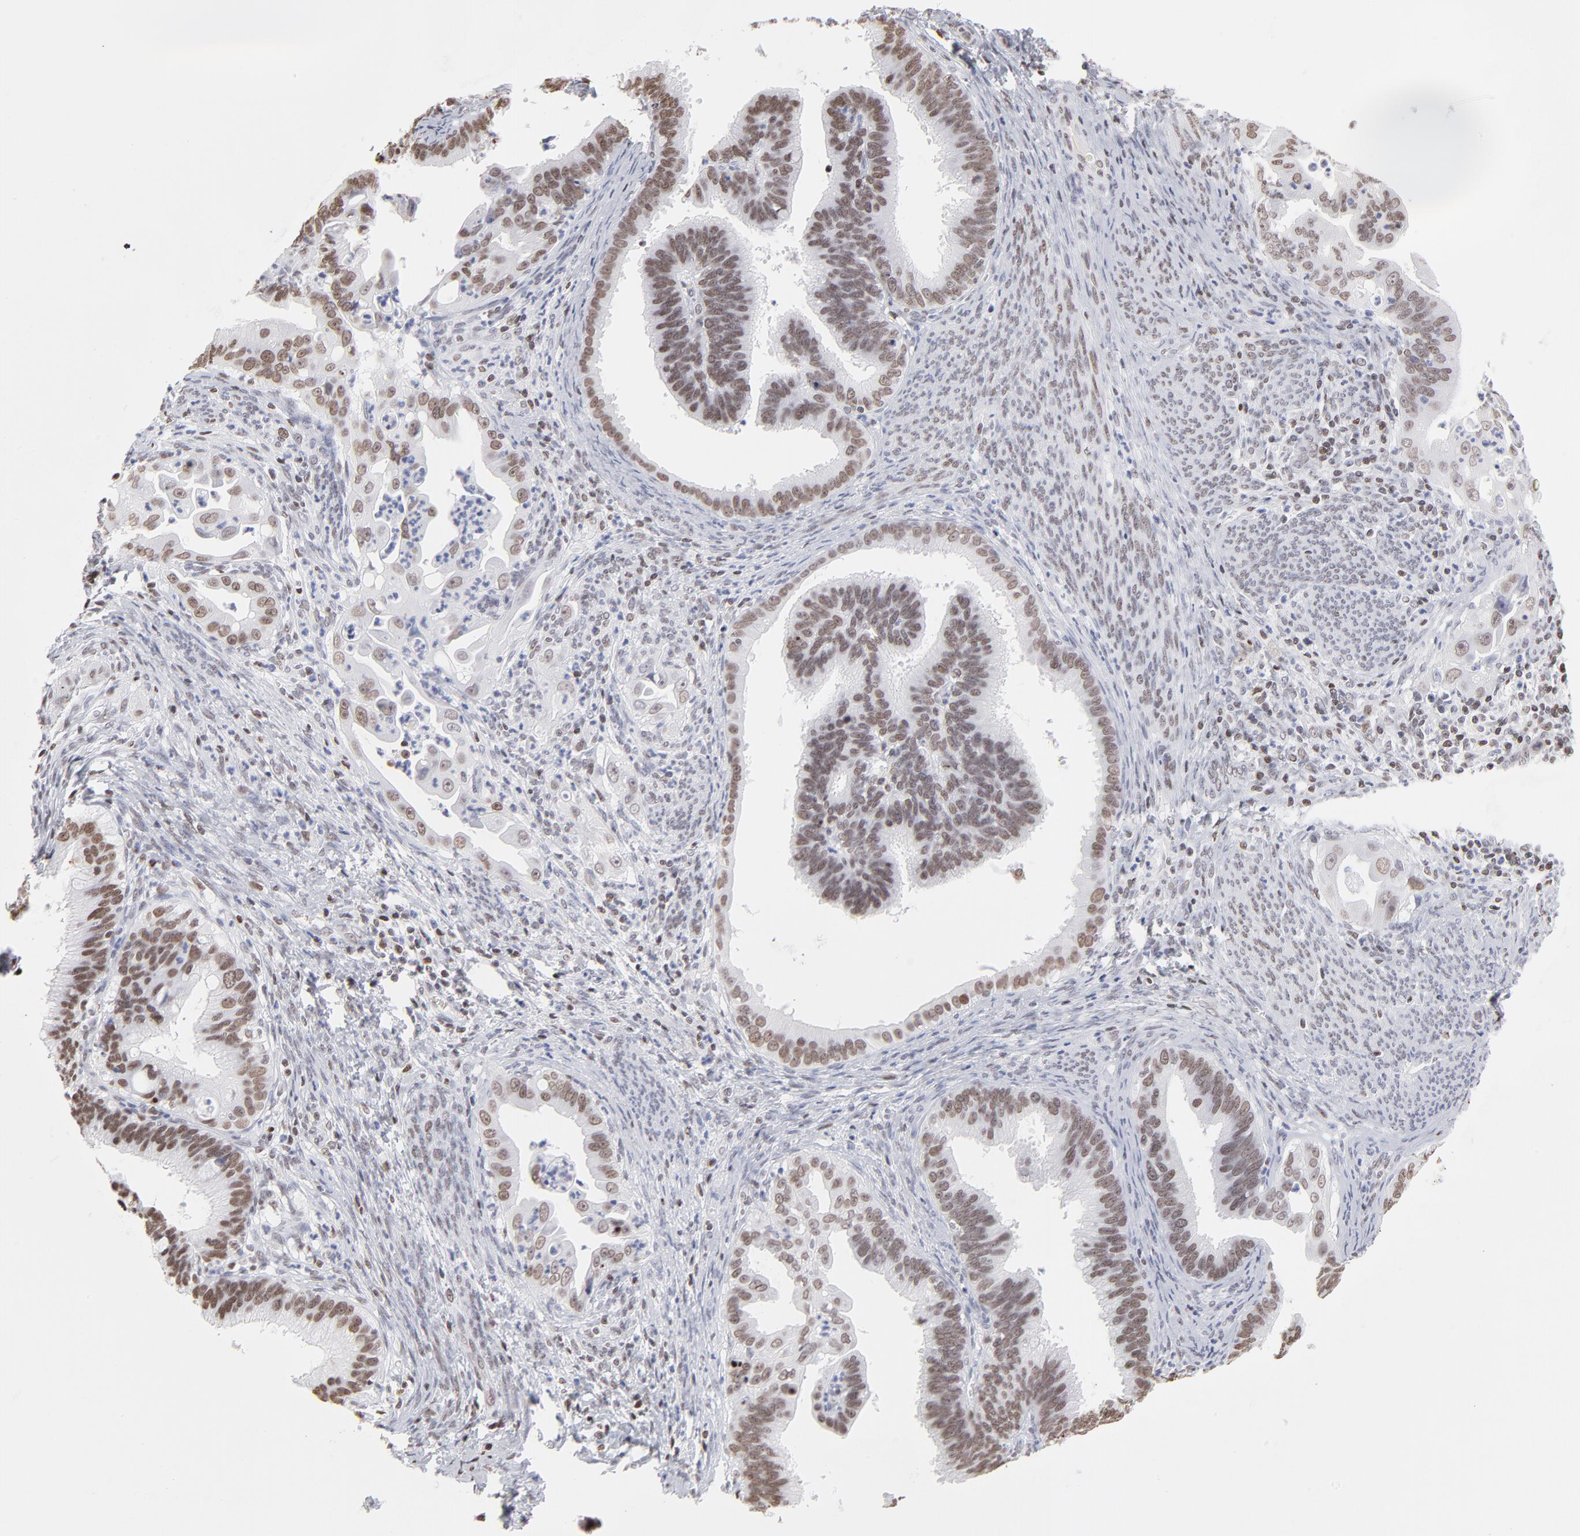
{"staining": {"intensity": "moderate", "quantity": ">75%", "location": "nuclear"}, "tissue": "cervical cancer", "cell_type": "Tumor cells", "image_type": "cancer", "snomed": [{"axis": "morphology", "description": "Adenocarcinoma, NOS"}, {"axis": "topography", "description": "Cervix"}], "caption": "Immunohistochemistry (IHC) of adenocarcinoma (cervical) displays medium levels of moderate nuclear staining in approximately >75% of tumor cells. (Stains: DAB in brown, nuclei in blue, Microscopy: brightfield microscopy at high magnification).", "gene": "PARP1", "patient": {"sex": "female", "age": 47}}